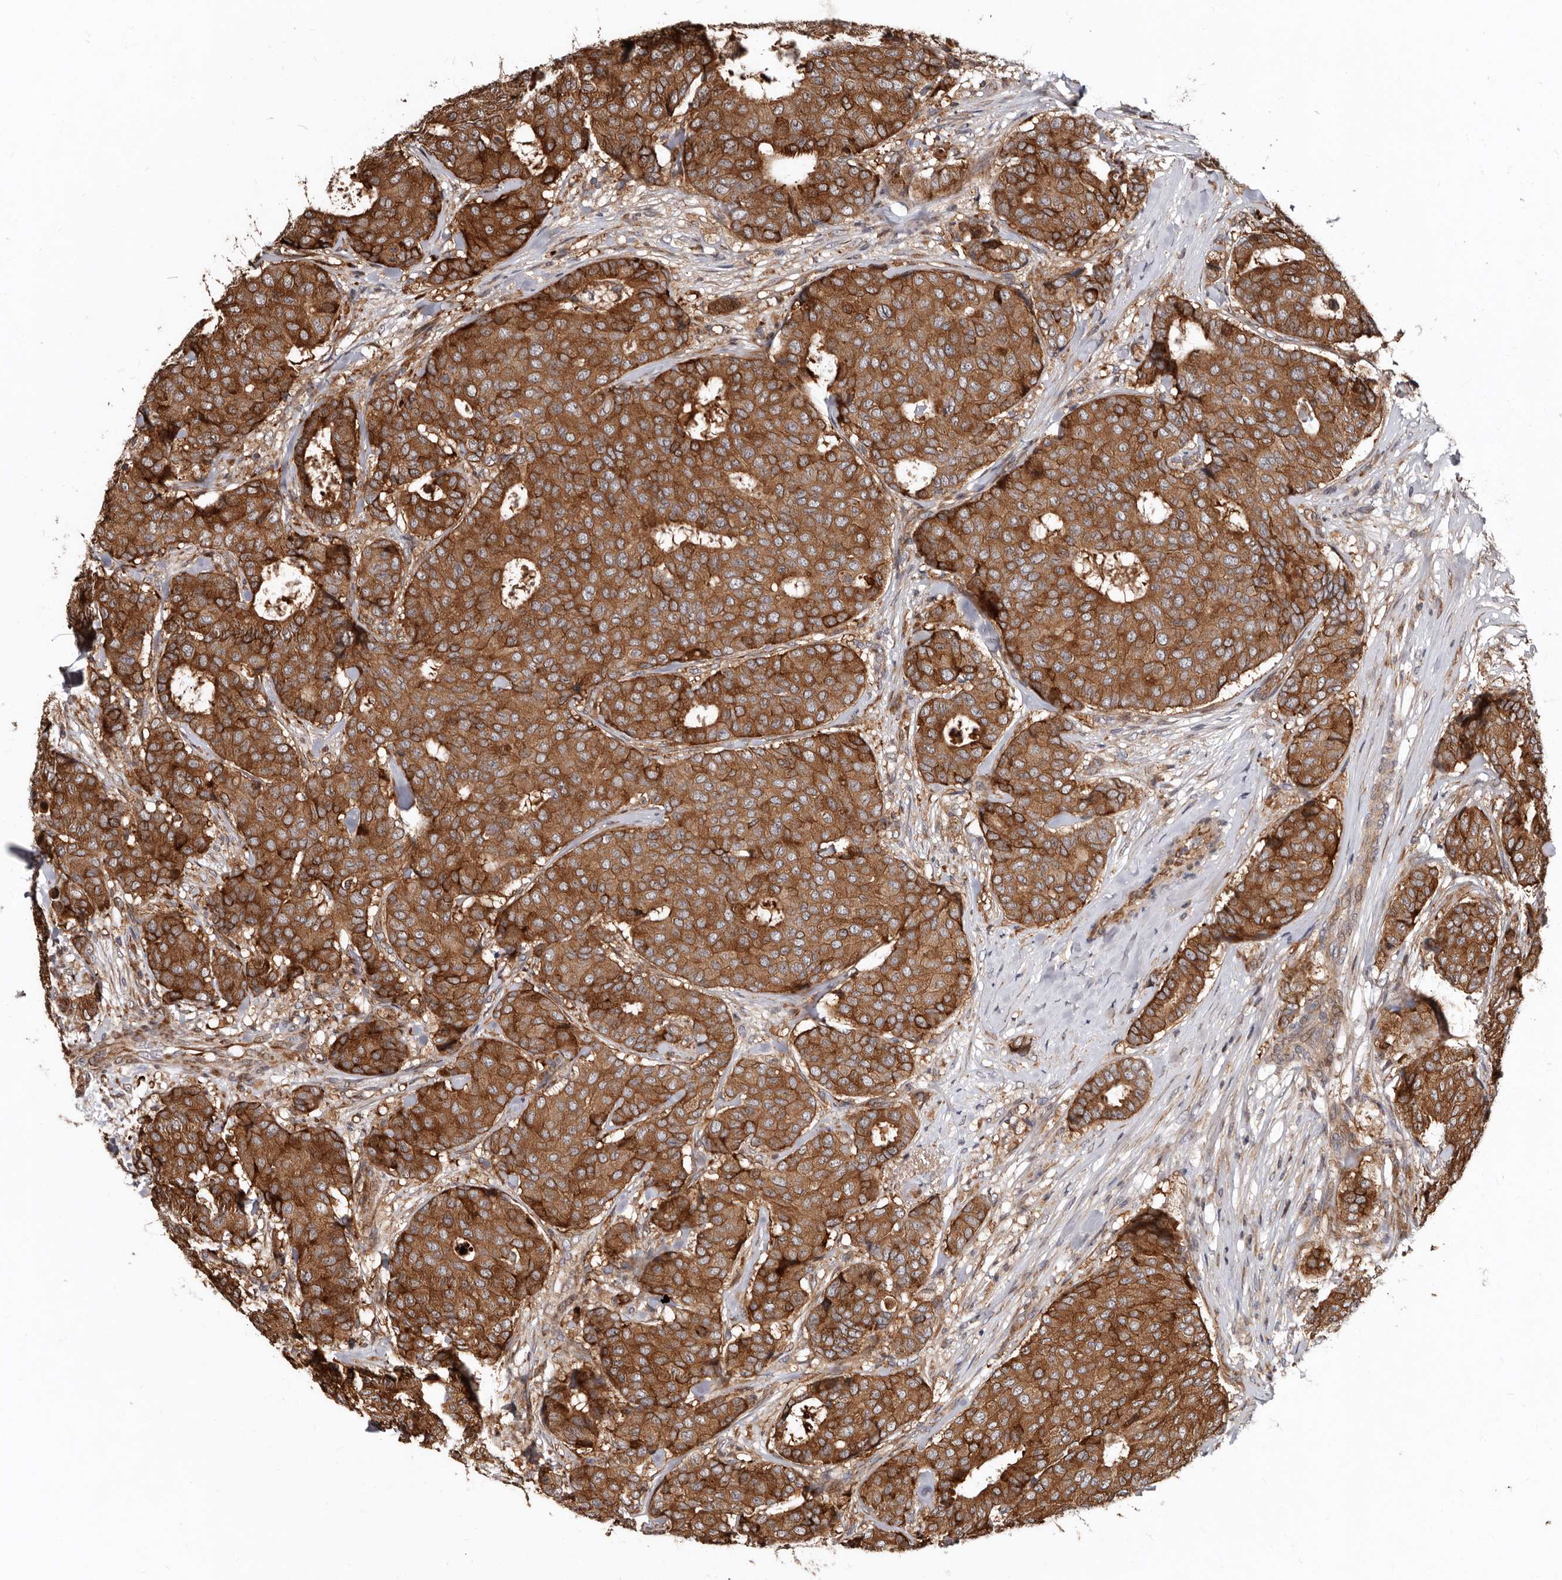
{"staining": {"intensity": "moderate", "quantity": ">75%", "location": "cytoplasmic/membranous"}, "tissue": "breast cancer", "cell_type": "Tumor cells", "image_type": "cancer", "snomed": [{"axis": "morphology", "description": "Duct carcinoma"}, {"axis": "topography", "description": "Breast"}], "caption": "Breast intraductal carcinoma stained with immunohistochemistry reveals moderate cytoplasmic/membranous expression in about >75% of tumor cells. (DAB (3,3'-diaminobenzidine) IHC with brightfield microscopy, high magnification).", "gene": "WEE2", "patient": {"sex": "female", "age": 75}}